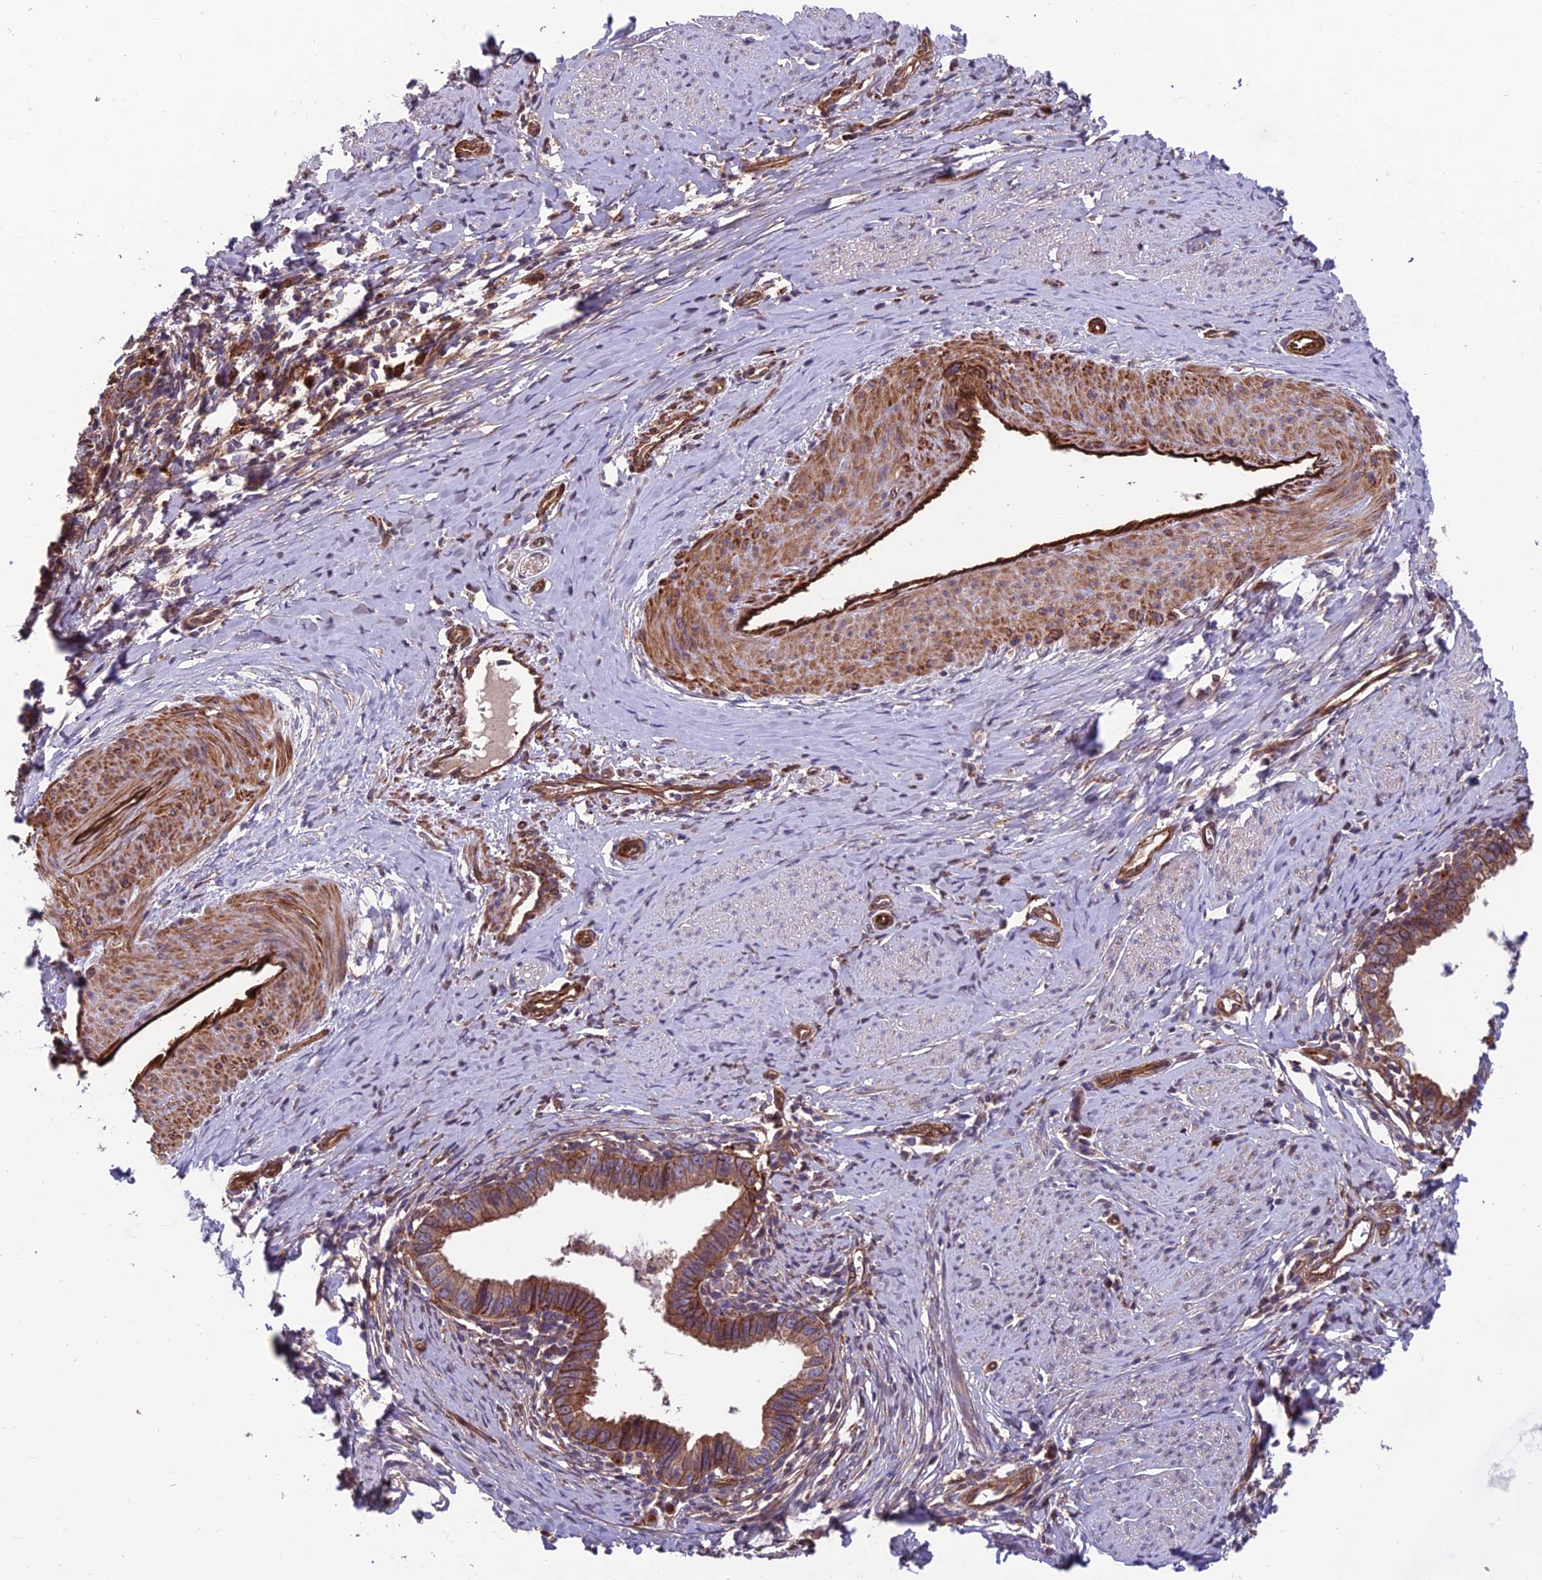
{"staining": {"intensity": "moderate", "quantity": ">75%", "location": "cytoplasmic/membranous"}, "tissue": "cervical cancer", "cell_type": "Tumor cells", "image_type": "cancer", "snomed": [{"axis": "morphology", "description": "Adenocarcinoma, NOS"}, {"axis": "topography", "description": "Cervix"}], "caption": "Brown immunohistochemical staining in cervical adenocarcinoma shows moderate cytoplasmic/membranous staining in about >75% of tumor cells. (DAB IHC, brown staining for protein, blue staining for nuclei).", "gene": "RTN4RL1", "patient": {"sex": "female", "age": 36}}